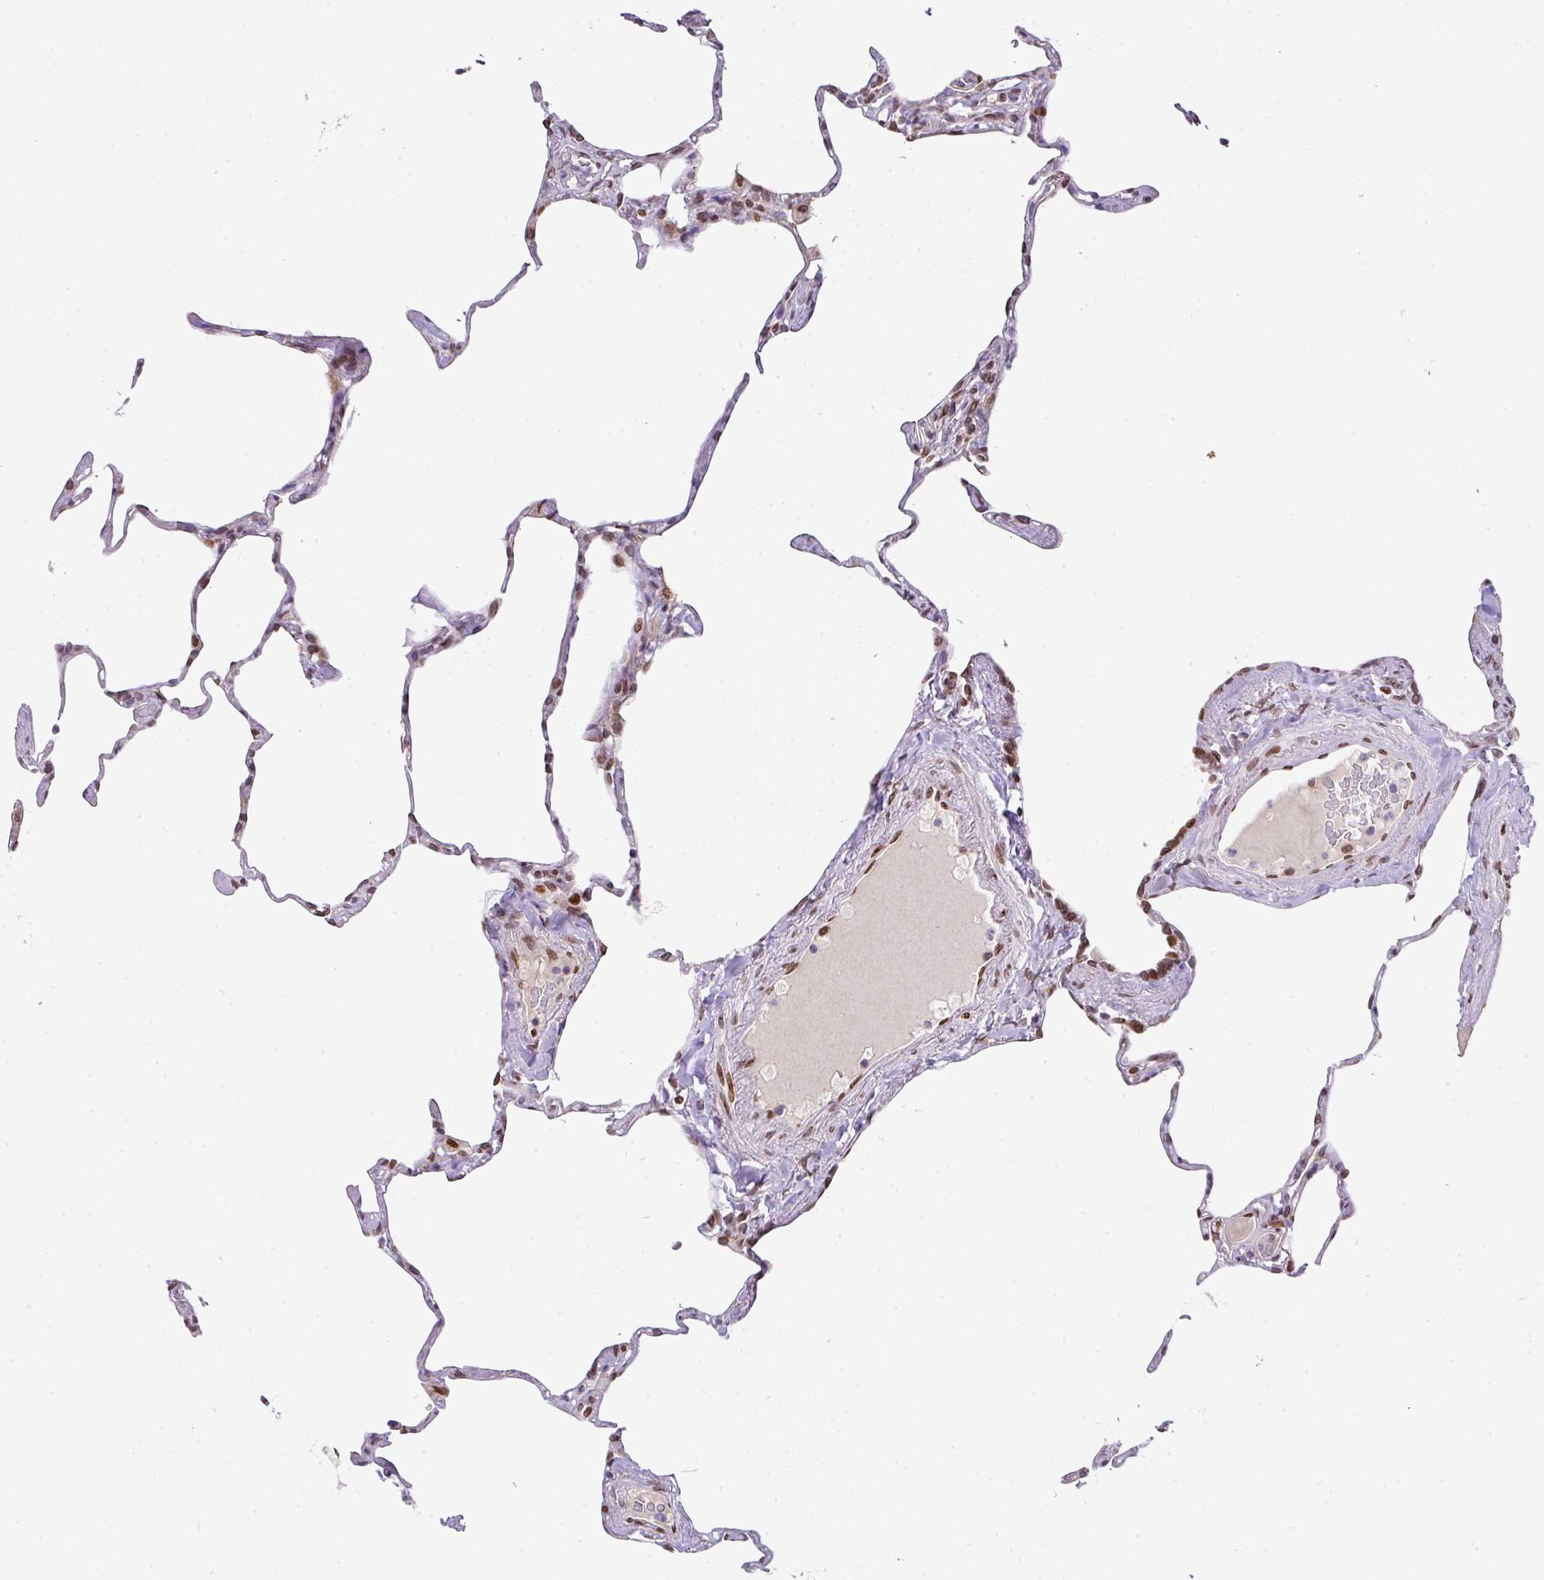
{"staining": {"intensity": "moderate", "quantity": "<25%", "location": "nuclear"}, "tissue": "lung", "cell_type": "Alveolar cells", "image_type": "normal", "snomed": [{"axis": "morphology", "description": "Normal tissue, NOS"}, {"axis": "topography", "description": "Lung"}], "caption": "Immunohistochemical staining of unremarkable lung demonstrates low levels of moderate nuclear positivity in approximately <25% of alveolar cells.", "gene": "PLK1", "patient": {"sex": "male", "age": 65}}